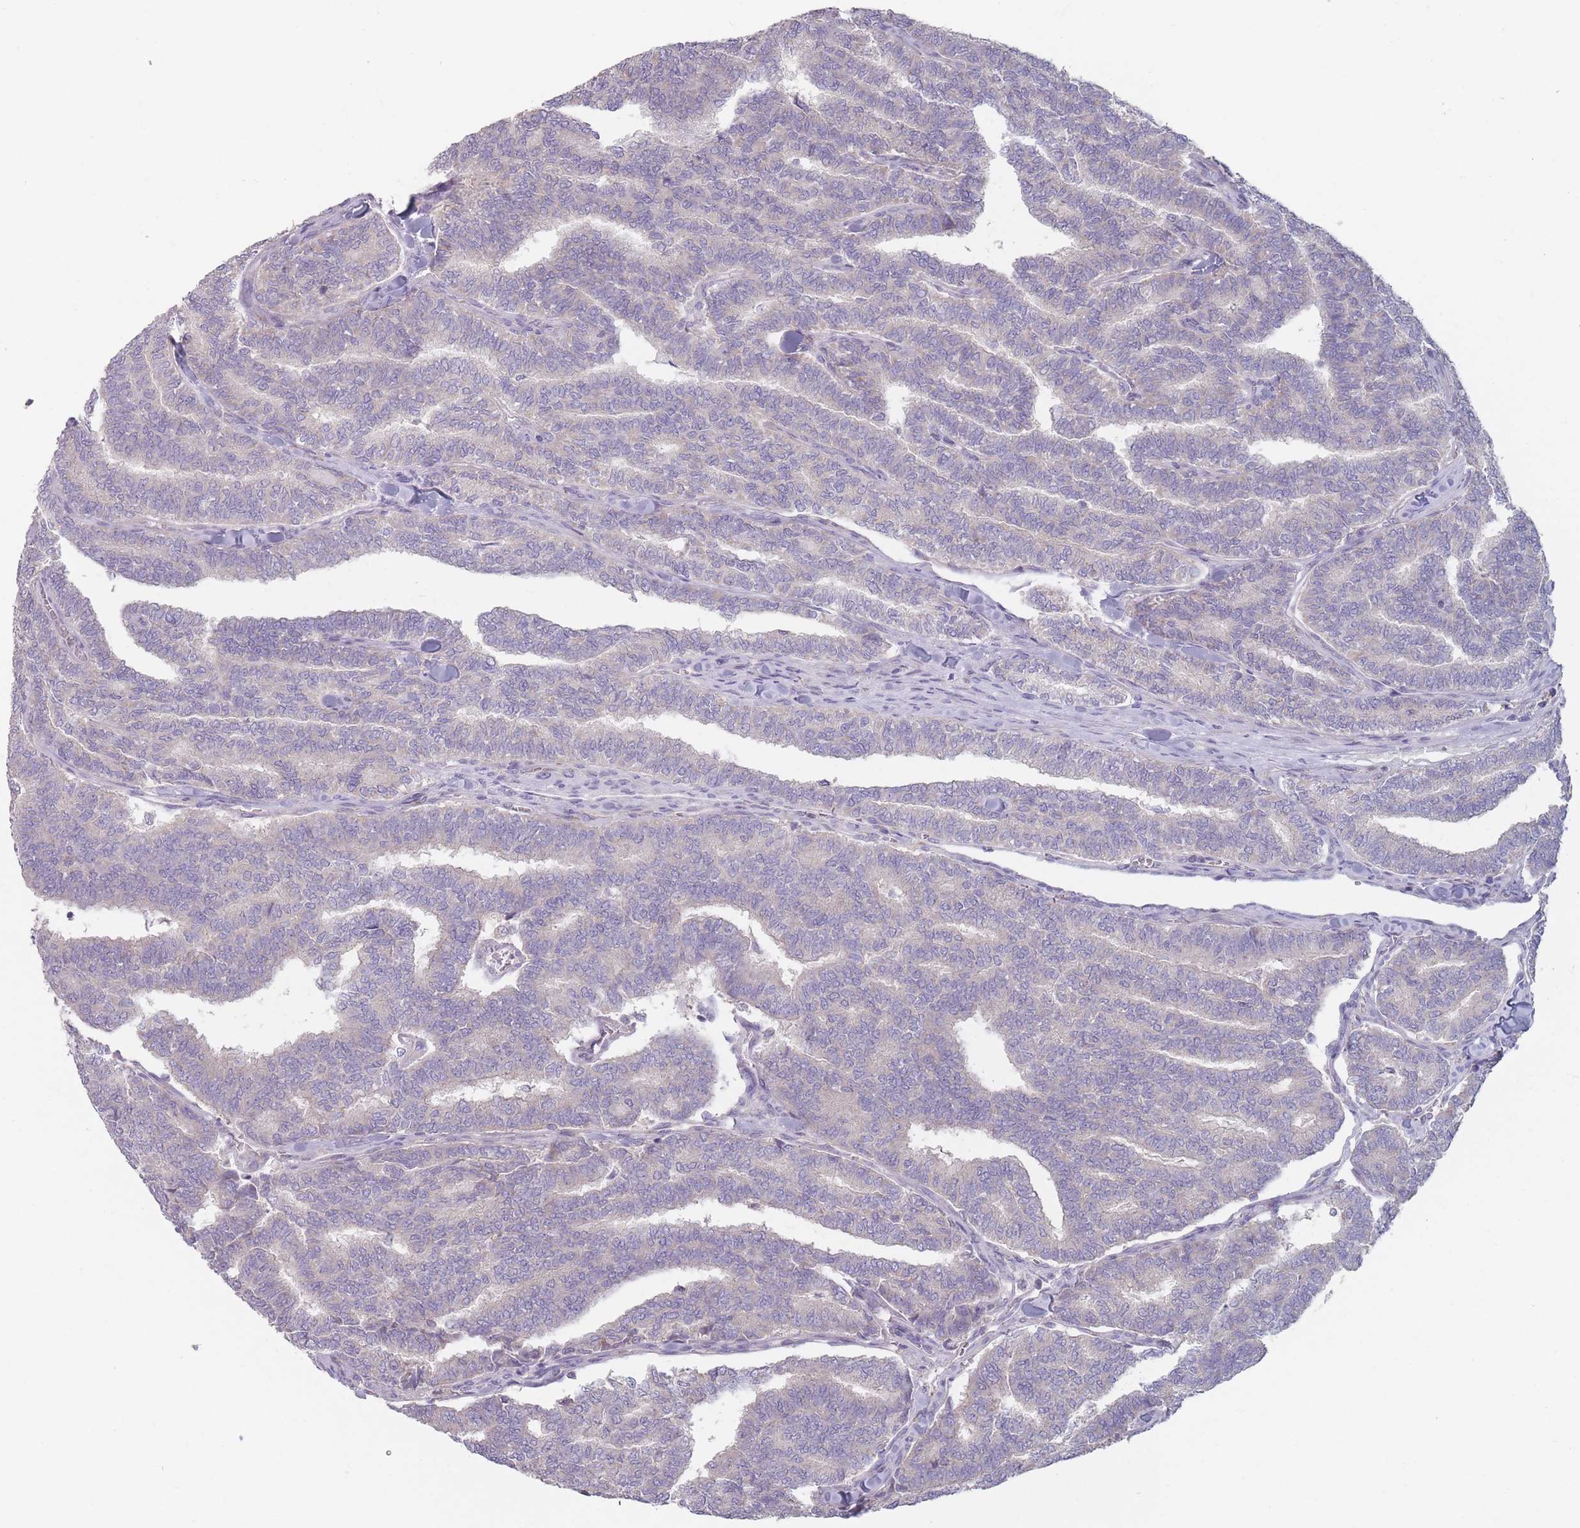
{"staining": {"intensity": "negative", "quantity": "none", "location": "none"}, "tissue": "thyroid cancer", "cell_type": "Tumor cells", "image_type": "cancer", "snomed": [{"axis": "morphology", "description": "Papillary adenocarcinoma, NOS"}, {"axis": "topography", "description": "Thyroid gland"}], "caption": "Thyroid cancer was stained to show a protein in brown. There is no significant positivity in tumor cells. Brightfield microscopy of immunohistochemistry (IHC) stained with DAB (3,3'-diaminobenzidine) (brown) and hematoxylin (blue), captured at high magnification.", "gene": "AKAIN1", "patient": {"sex": "female", "age": 35}}